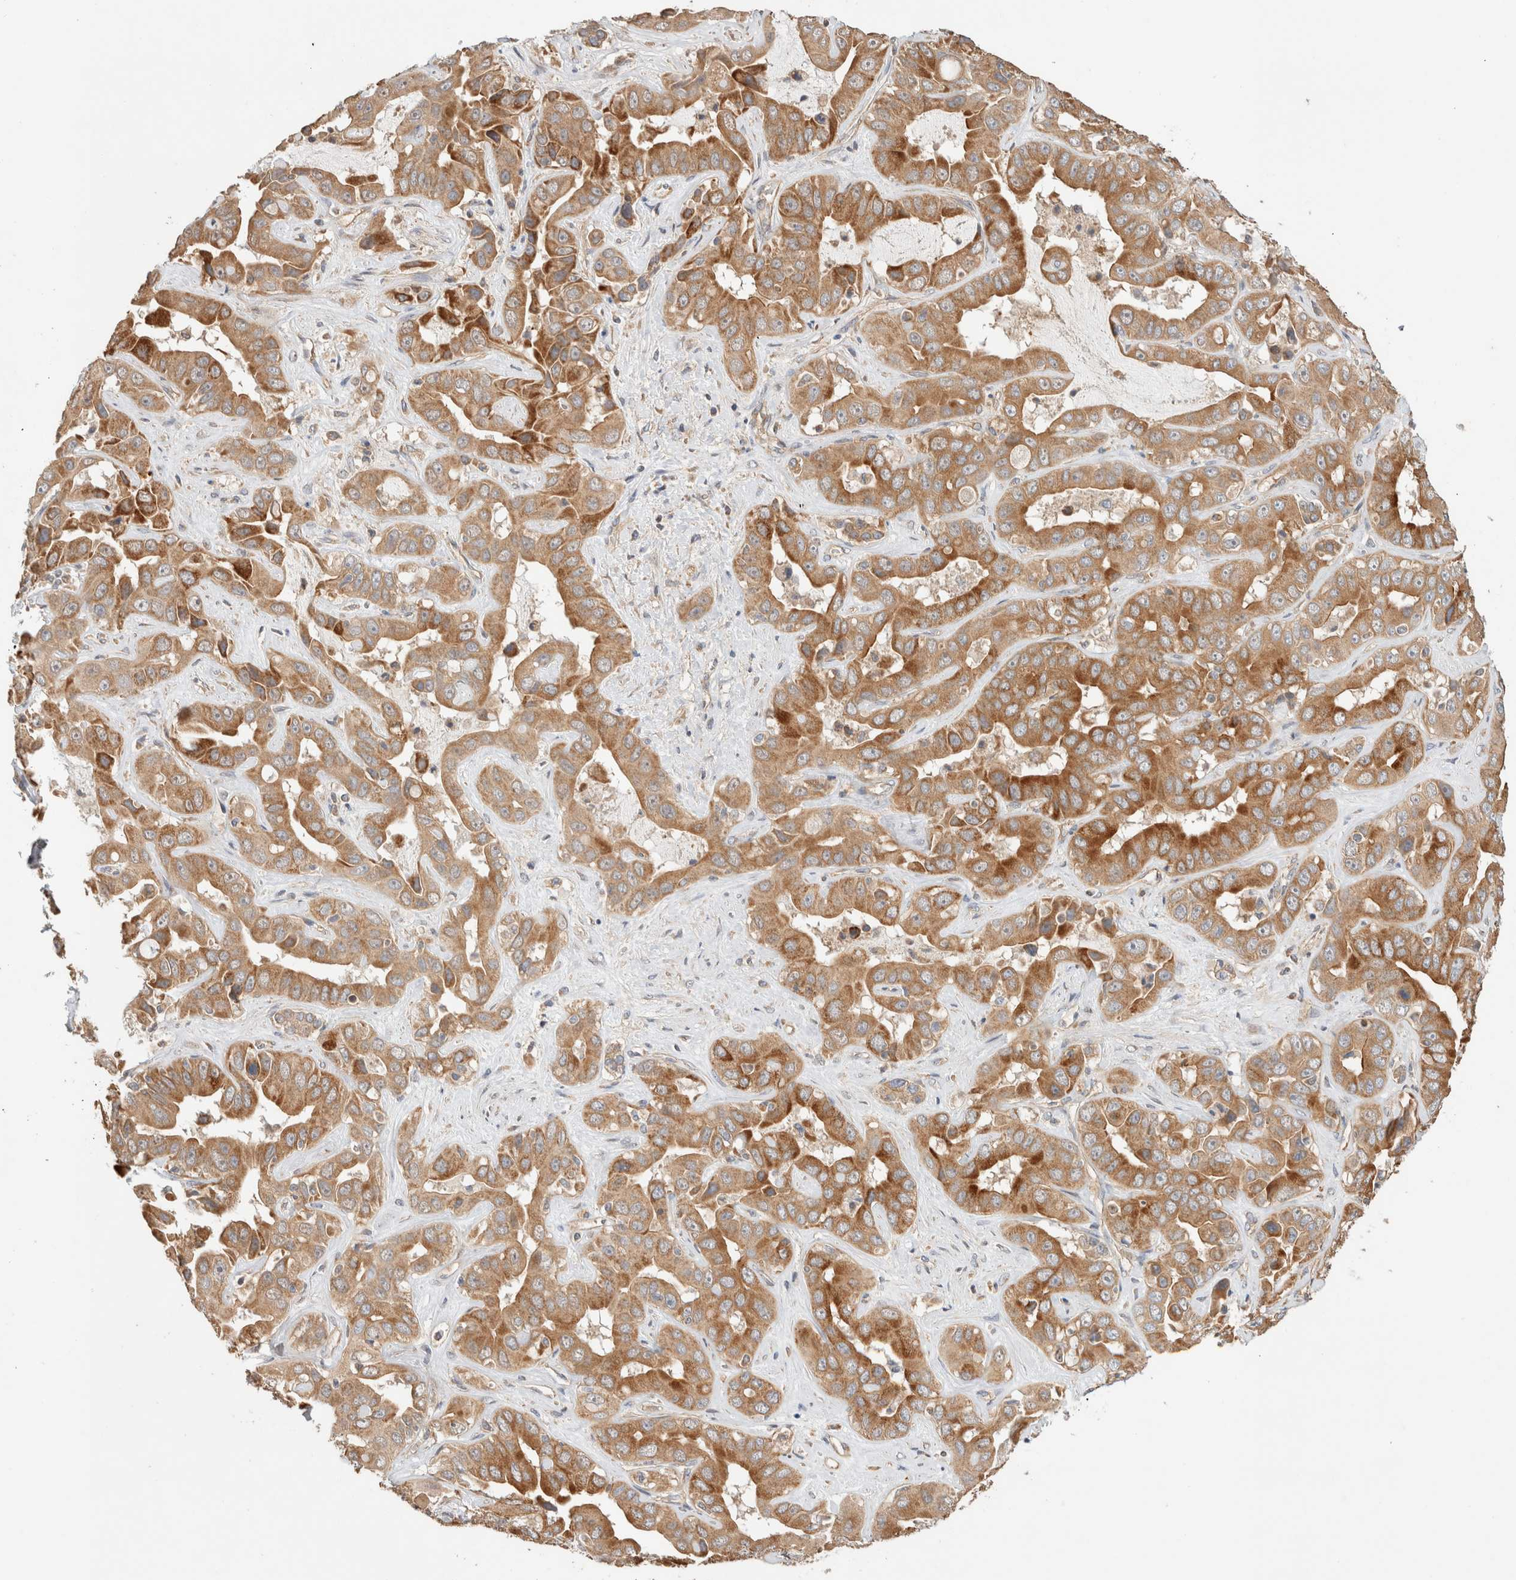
{"staining": {"intensity": "moderate", "quantity": ">75%", "location": "cytoplasmic/membranous"}, "tissue": "liver cancer", "cell_type": "Tumor cells", "image_type": "cancer", "snomed": [{"axis": "morphology", "description": "Cholangiocarcinoma"}, {"axis": "topography", "description": "Liver"}], "caption": "Cholangiocarcinoma (liver) tissue demonstrates moderate cytoplasmic/membranous staining in approximately >75% of tumor cells, visualized by immunohistochemistry.", "gene": "B3GNTL1", "patient": {"sex": "female", "age": 52}}